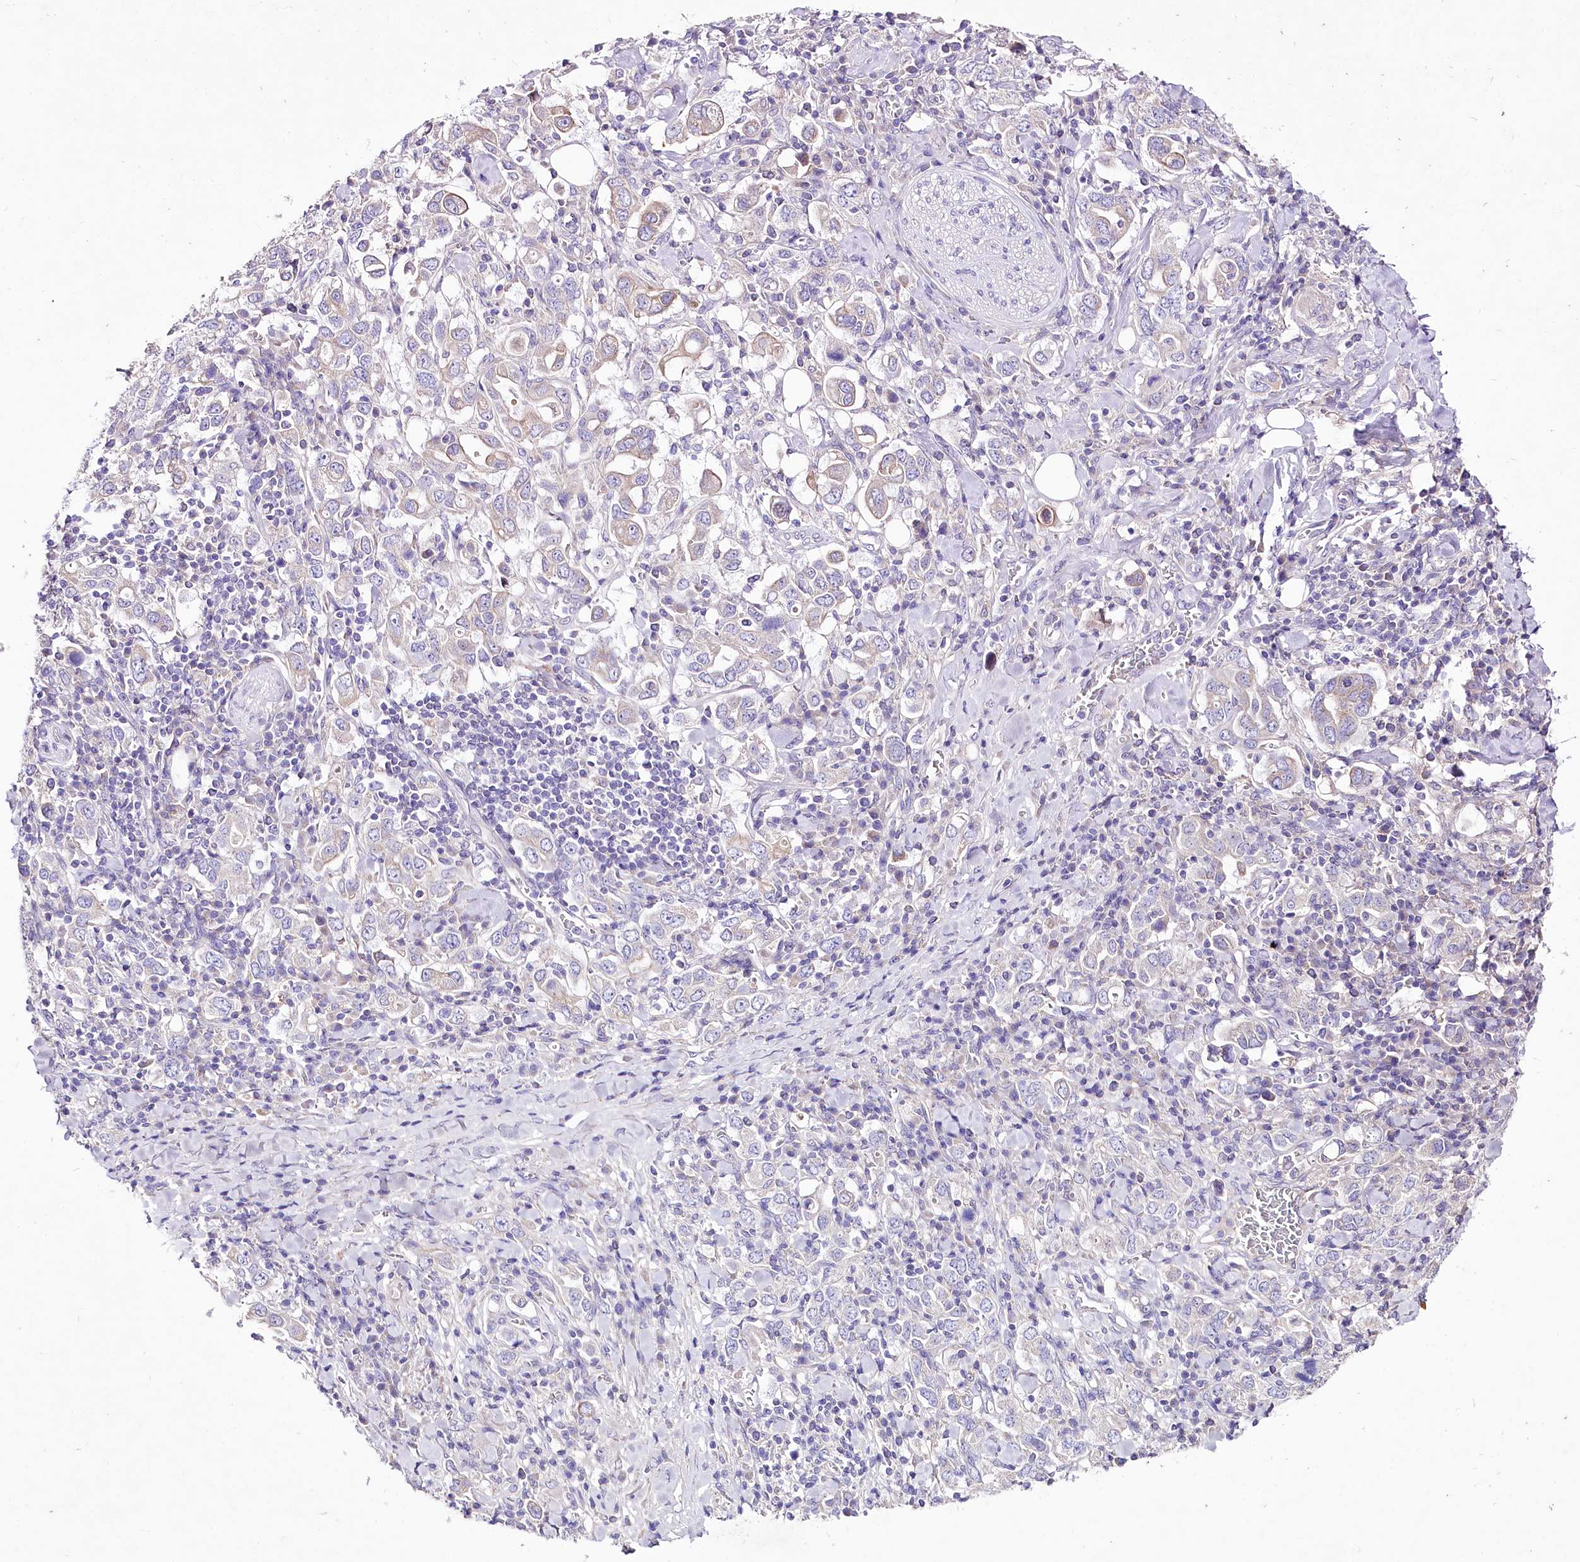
{"staining": {"intensity": "weak", "quantity": "<25%", "location": "cytoplasmic/membranous"}, "tissue": "stomach cancer", "cell_type": "Tumor cells", "image_type": "cancer", "snomed": [{"axis": "morphology", "description": "Adenocarcinoma, NOS"}, {"axis": "topography", "description": "Stomach, upper"}], "caption": "Immunohistochemistry of human stomach adenocarcinoma shows no expression in tumor cells.", "gene": "LRRC14B", "patient": {"sex": "male", "age": 62}}